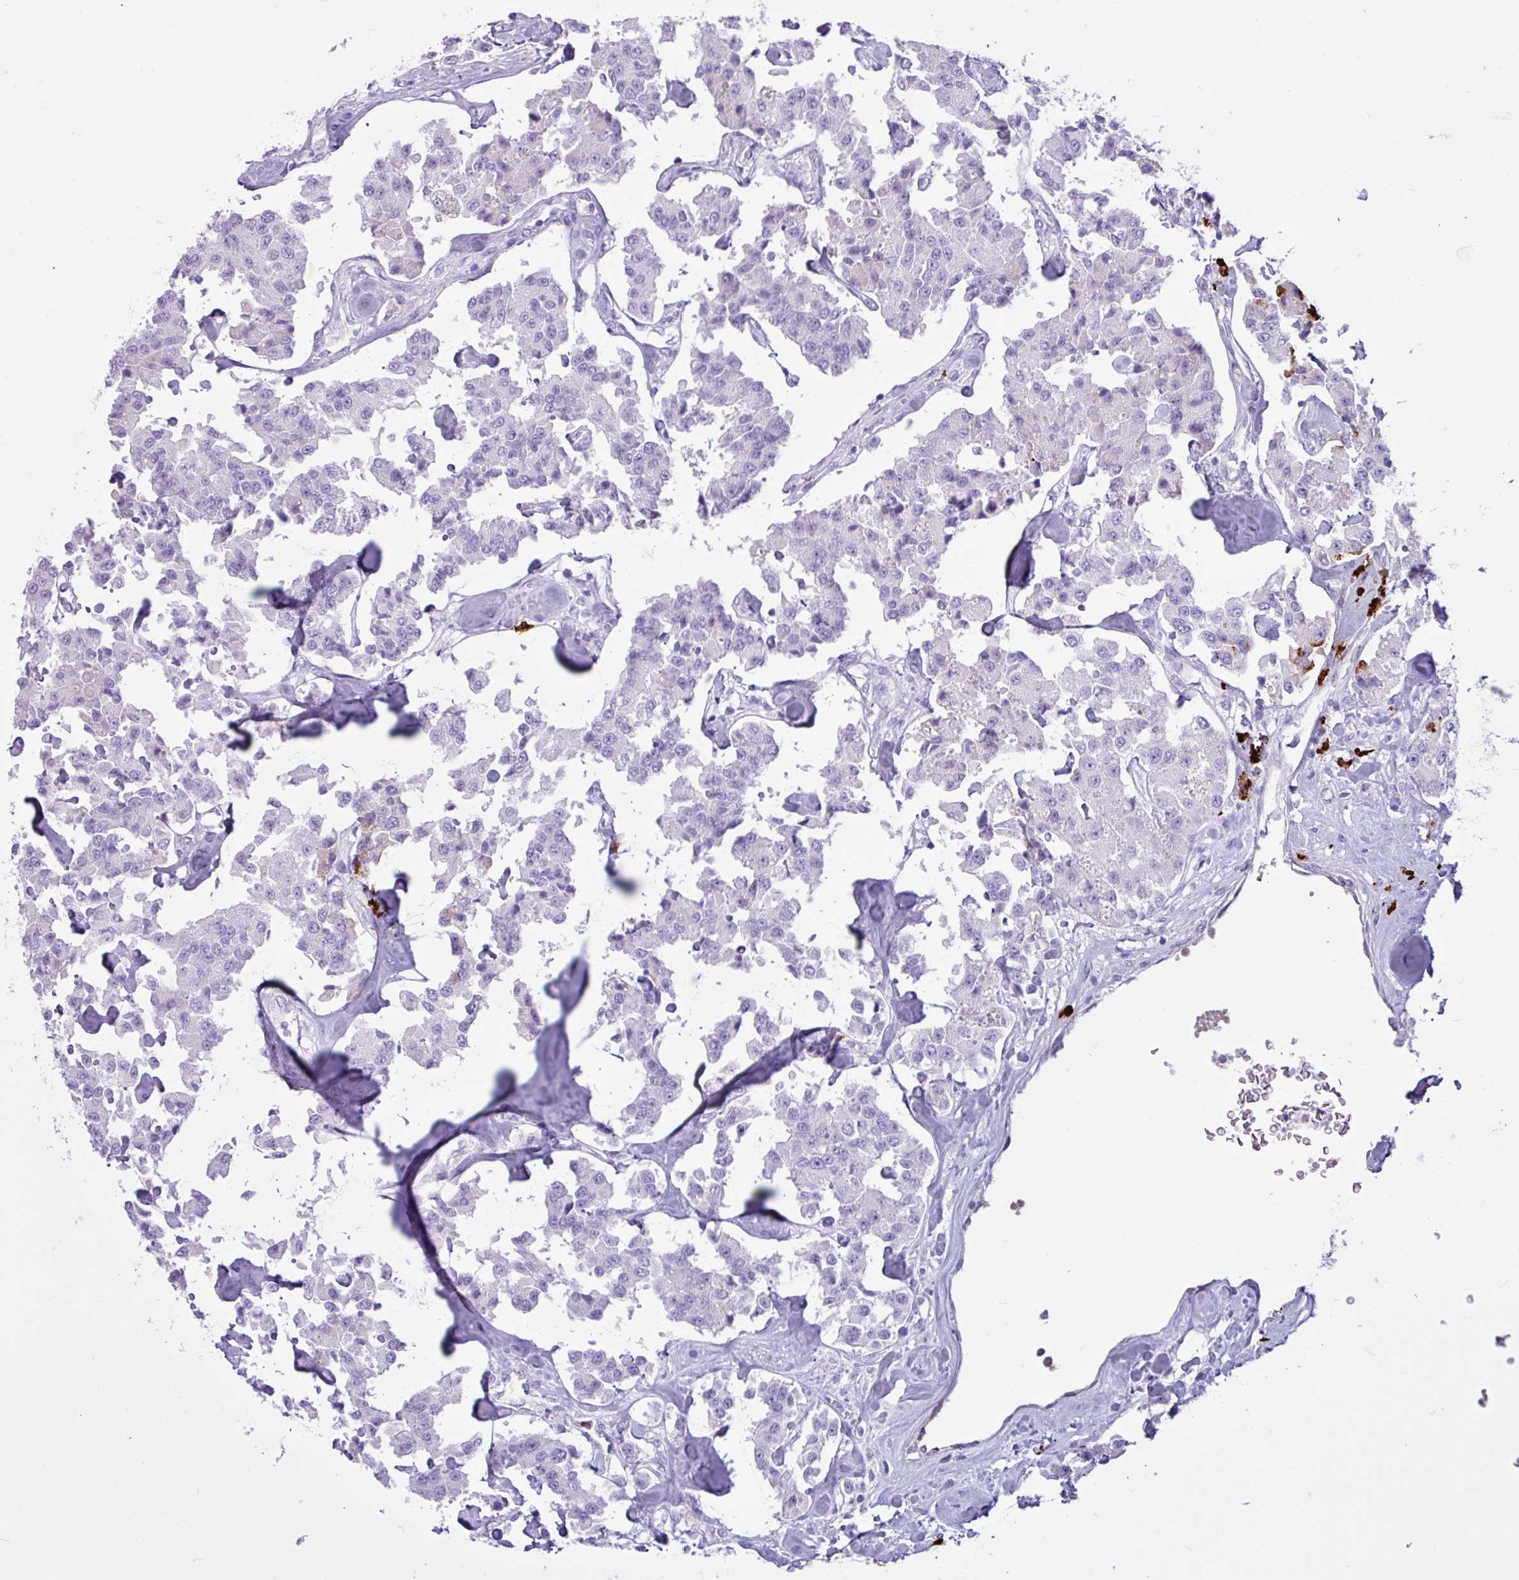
{"staining": {"intensity": "negative", "quantity": "none", "location": "none"}, "tissue": "carcinoid", "cell_type": "Tumor cells", "image_type": "cancer", "snomed": [{"axis": "morphology", "description": "Carcinoid, malignant, NOS"}, {"axis": "topography", "description": "Pancreas"}], "caption": "Immunohistochemical staining of human carcinoid reveals no significant expression in tumor cells. (DAB immunohistochemistry with hematoxylin counter stain).", "gene": "TMEM178A", "patient": {"sex": "male", "age": 41}}